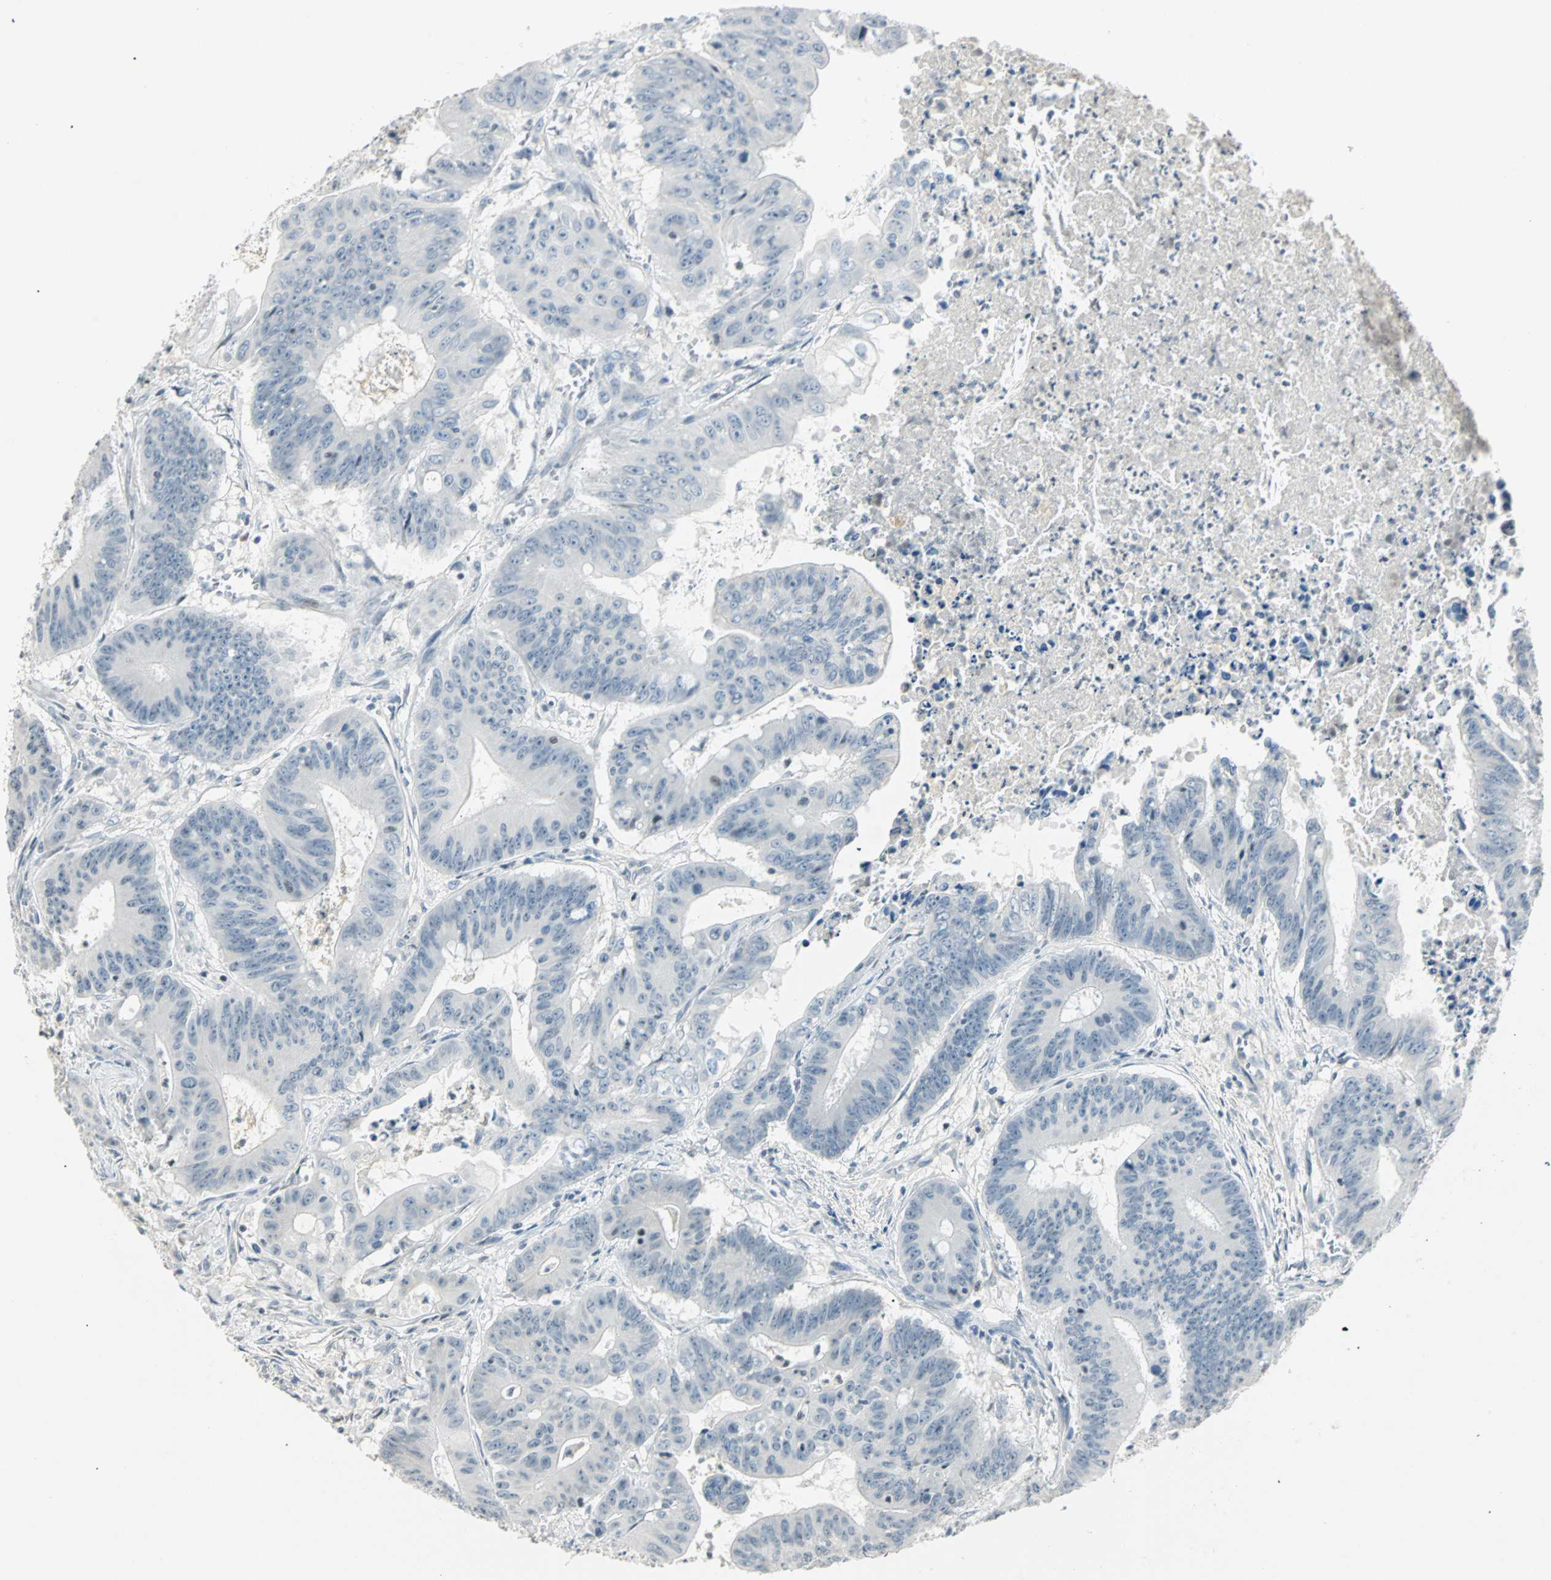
{"staining": {"intensity": "weak", "quantity": "<25%", "location": "nuclear"}, "tissue": "colorectal cancer", "cell_type": "Tumor cells", "image_type": "cancer", "snomed": [{"axis": "morphology", "description": "Adenocarcinoma, NOS"}, {"axis": "topography", "description": "Colon"}], "caption": "An image of colorectal cancer (adenocarcinoma) stained for a protein reveals no brown staining in tumor cells. (DAB (3,3'-diaminobenzidine) IHC, high magnification).", "gene": "SMAD3", "patient": {"sex": "male", "age": 45}}